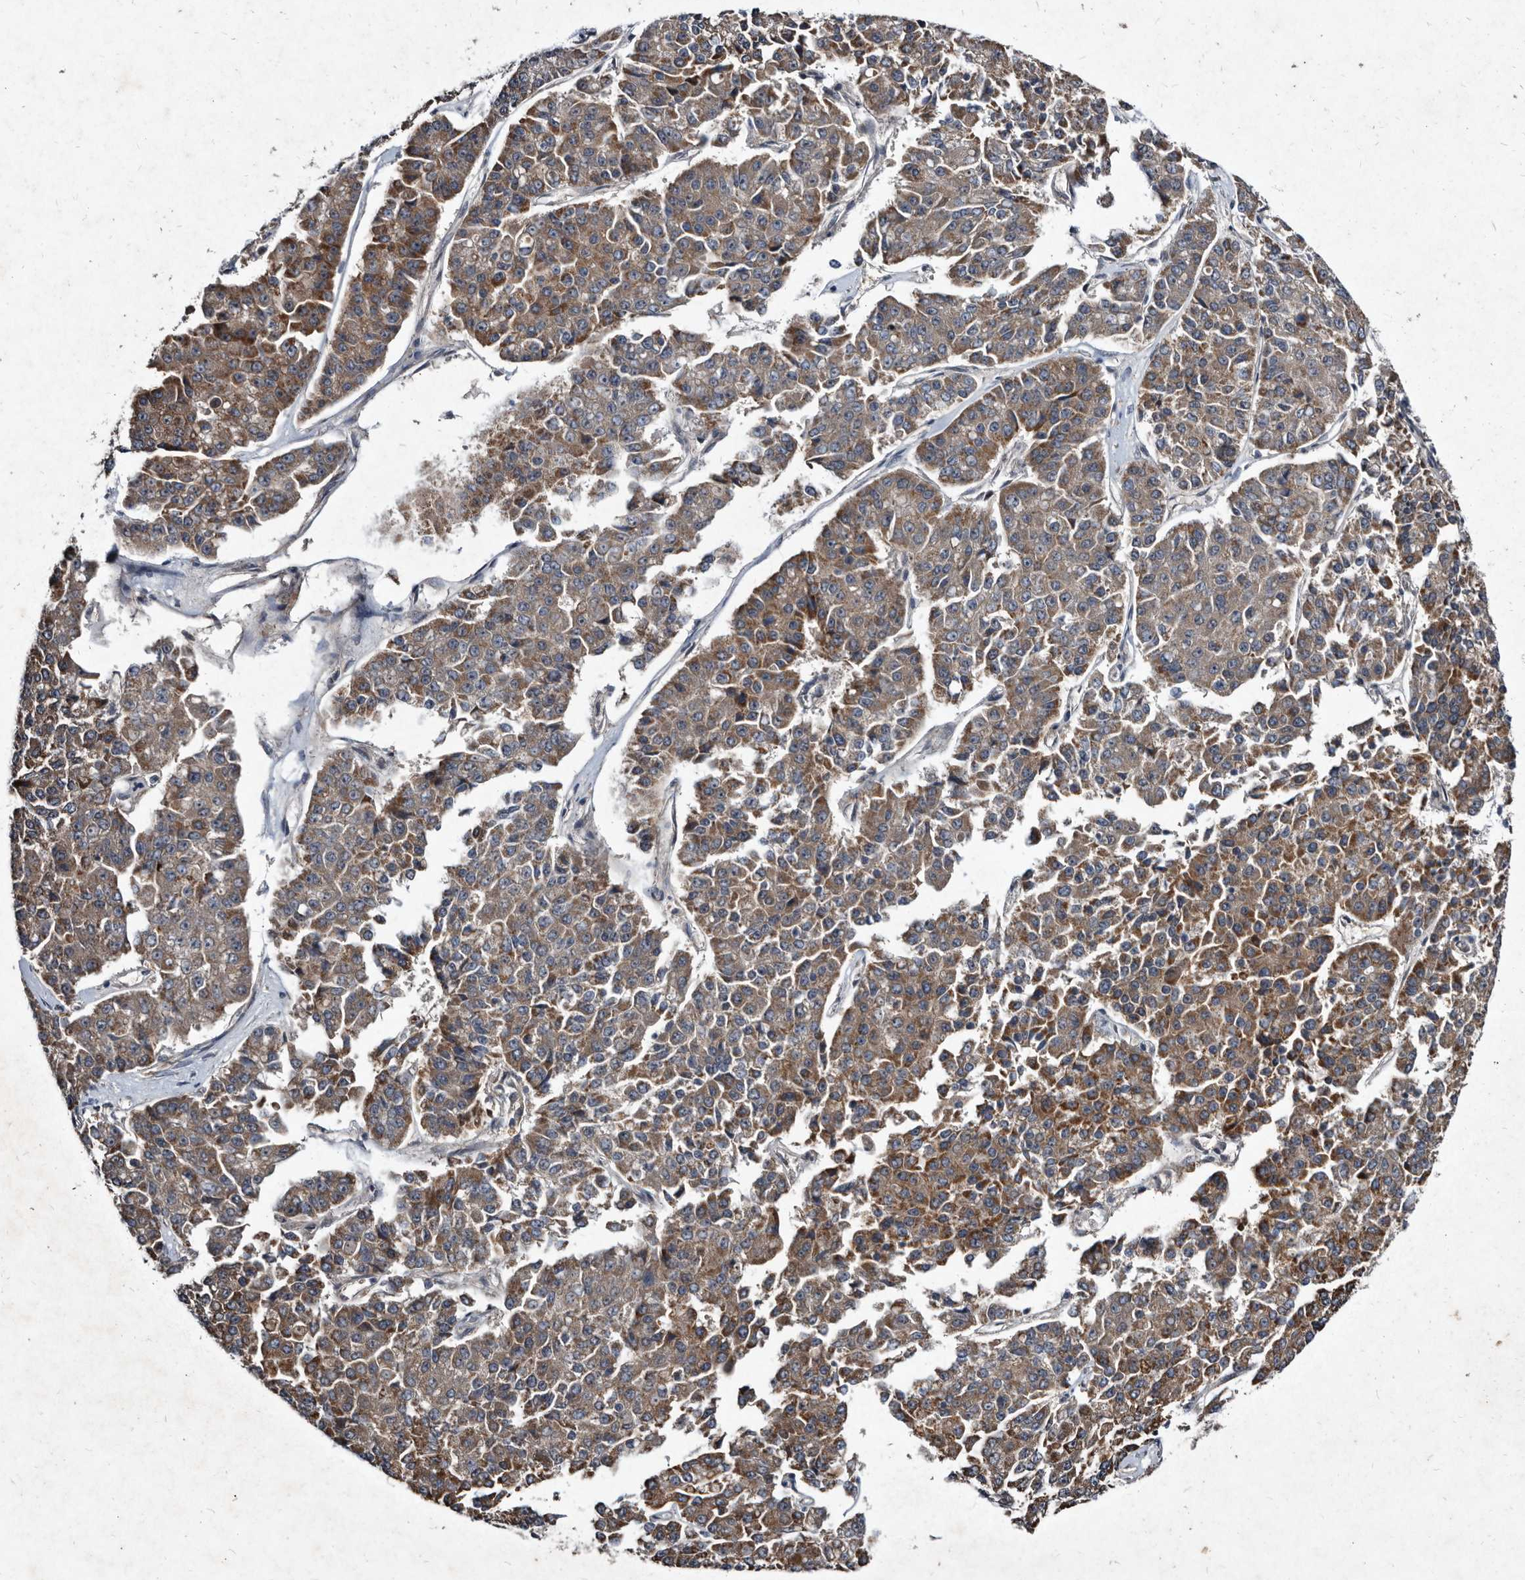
{"staining": {"intensity": "moderate", "quantity": ">75%", "location": "cytoplasmic/membranous"}, "tissue": "pancreatic cancer", "cell_type": "Tumor cells", "image_type": "cancer", "snomed": [{"axis": "morphology", "description": "Adenocarcinoma, NOS"}, {"axis": "topography", "description": "Pancreas"}], "caption": "Protein expression analysis of pancreatic cancer displays moderate cytoplasmic/membranous staining in about >75% of tumor cells.", "gene": "YPEL3", "patient": {"sex": "male", "age": 50}}